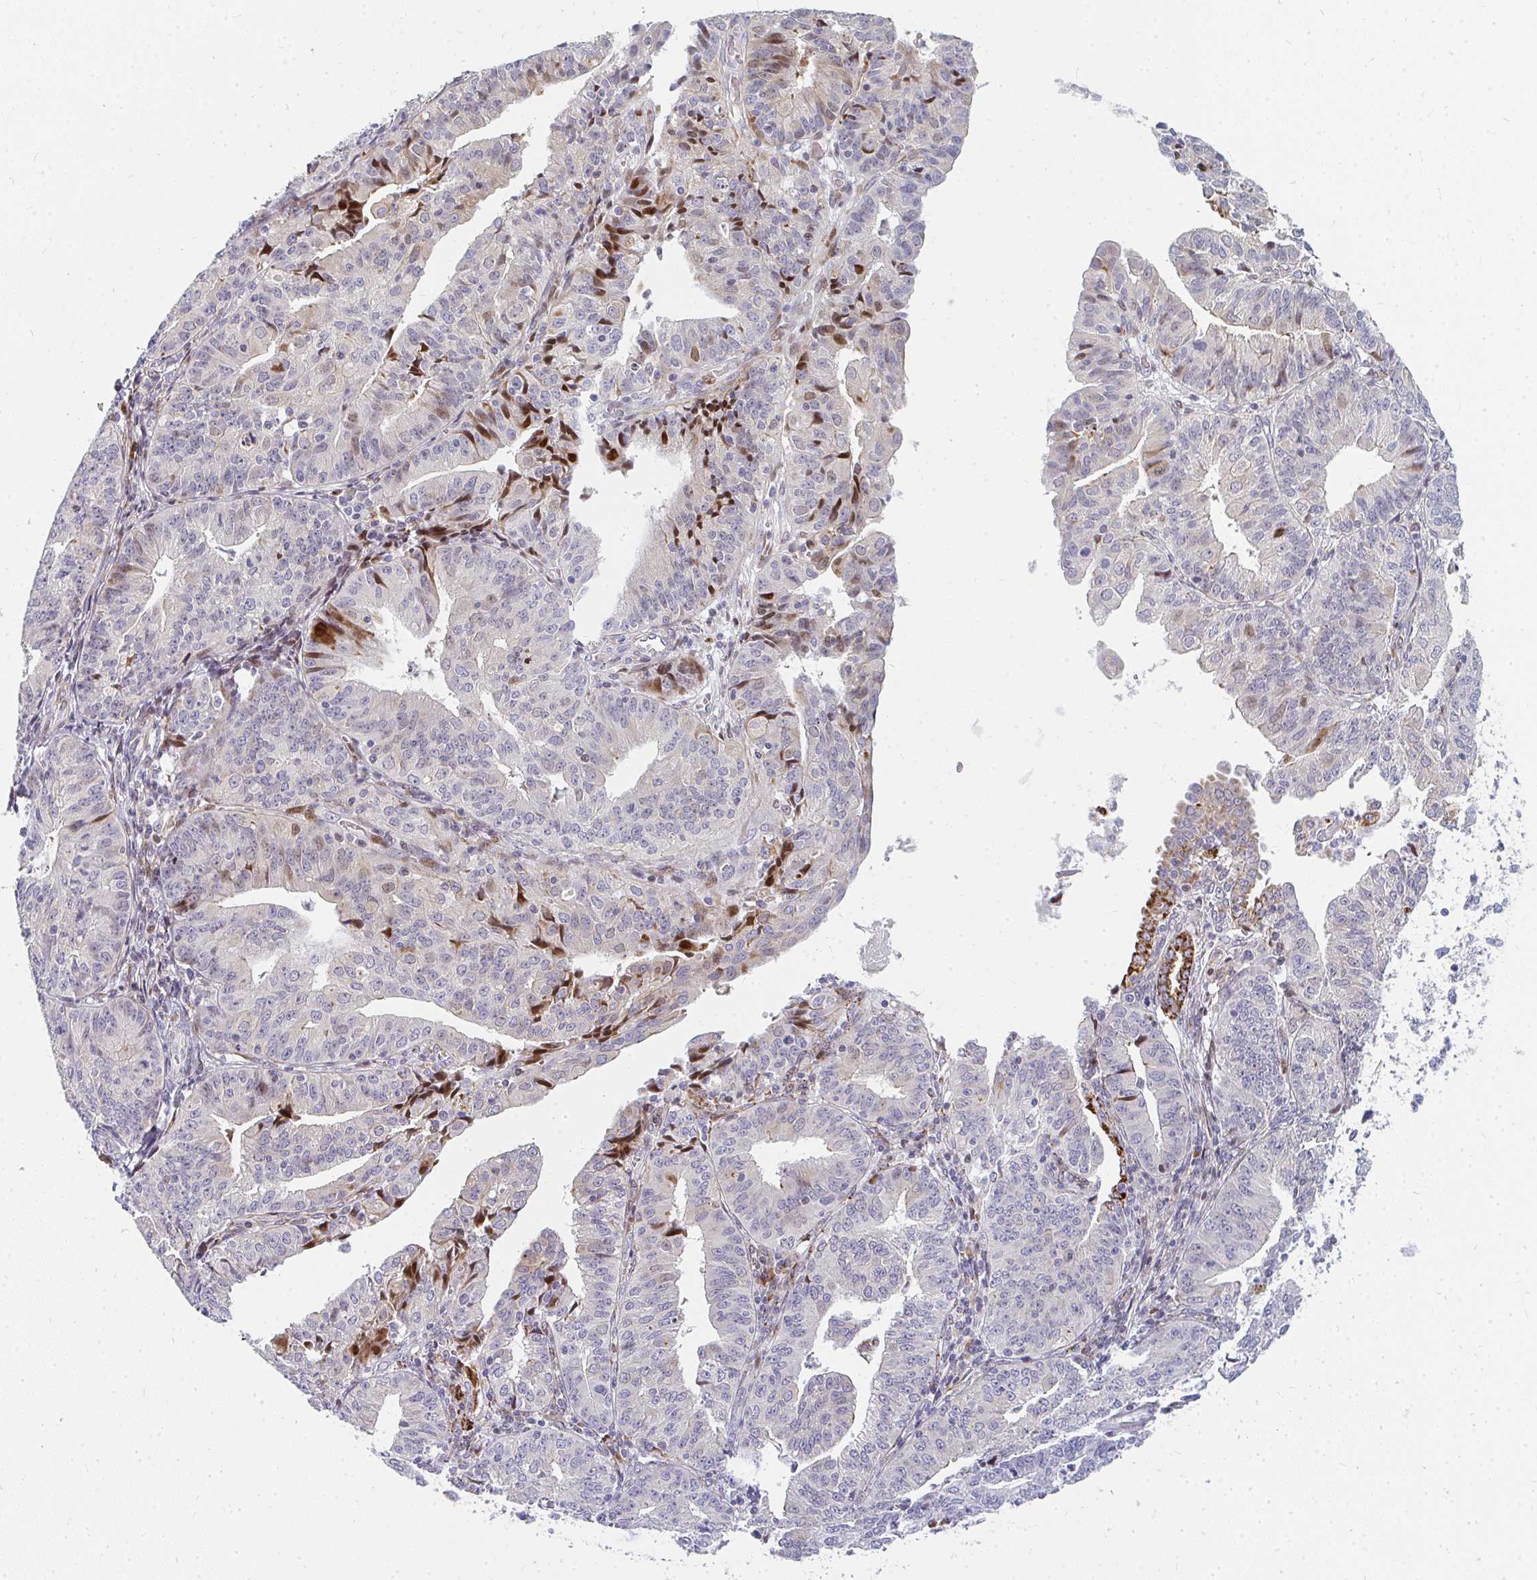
{"staining": {"intensity": "strong", "quantity": "<25%", "location": "cytoplasmic/membranous,nuclear"}, "tissue": "endometrial cancer", "cell_type": "Tumor cells", "image_type": "cancer", "snomed": [{"axis": "morphology", "description": "Adenocarcinoma, NOS"}, {"axis": "topography", "description": "Endometrium"}], "caption": "High-magnification brightfield microscopy of endometrial cancer stained with DAB (3,3'-diaminobenzidine) (brown) and counterstained with hematoxylin (blue). tumor cells exhibit strong cytoplasmic/membranous and nuclear staining is seen in approximately<25% of cells. (brown staining indicates protein expression, while blue staining denotes nuclei).", "gene": "PLA2G5", "patient": {"sex": "female", "age": 56}}